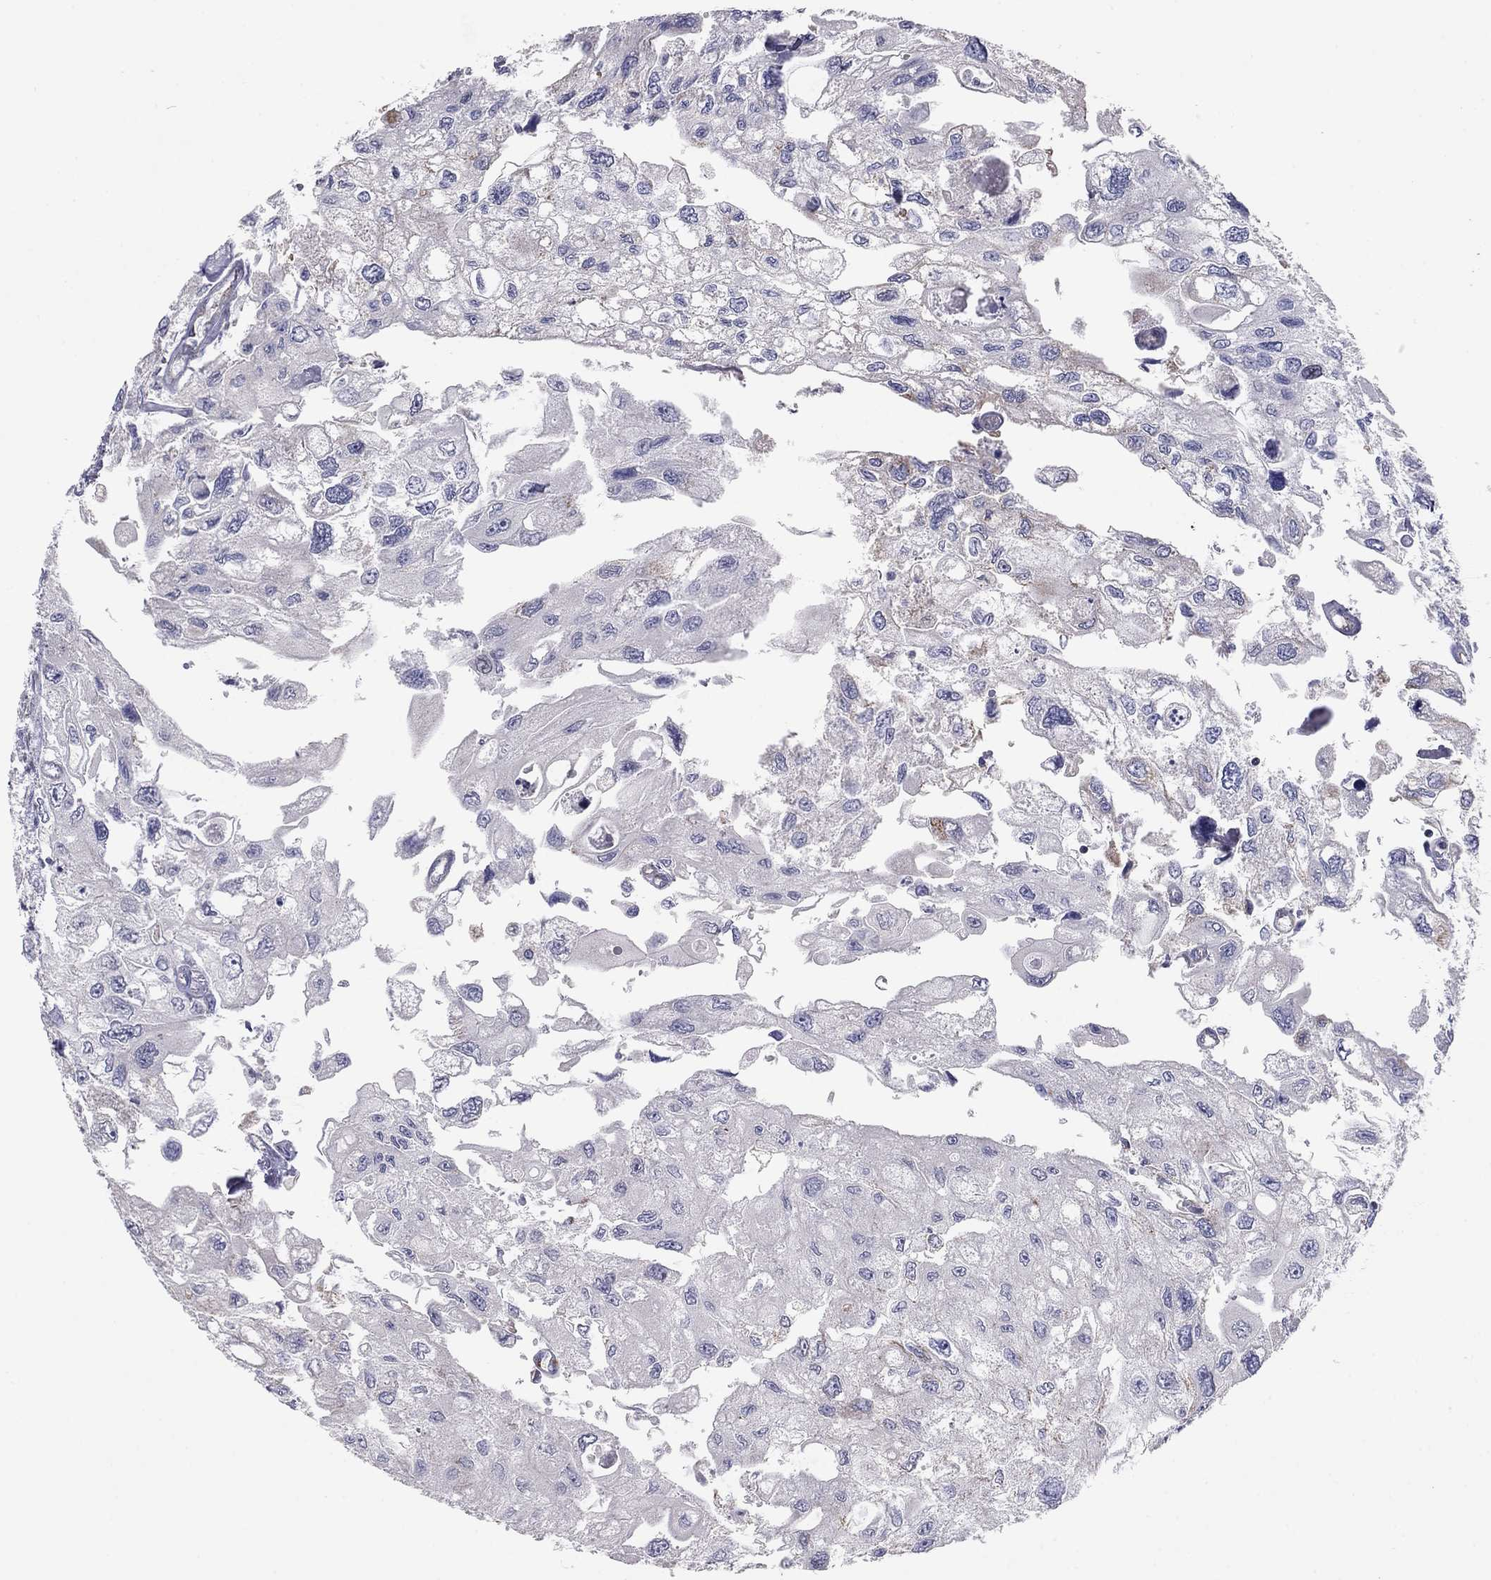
{"staining": {"intensity": "negative", "quantity": "none", "location": "none"}, "tissue": "urothelial cancer", "cell_type": "Tumor cells", "image_type": "cancer", "snomed": [{"axis": "morphology", "description": "Urothelial carcinoma, High grade"}, {"axis": "topography", "description": "Urinary bladder"}], "caption": "Immunohistochemistry image of urothelial carcinoma (high-grade) stained for a protein (brown), which reveals no staining in tumor cells. The staining was performed using DAB to visualize the protein expression in brown, while the nuclei were stained in blue with hematoxylin (Magnification: 20x).", "gene": "NDUFV1", "patient": {"sex": "male", "age": 59}}